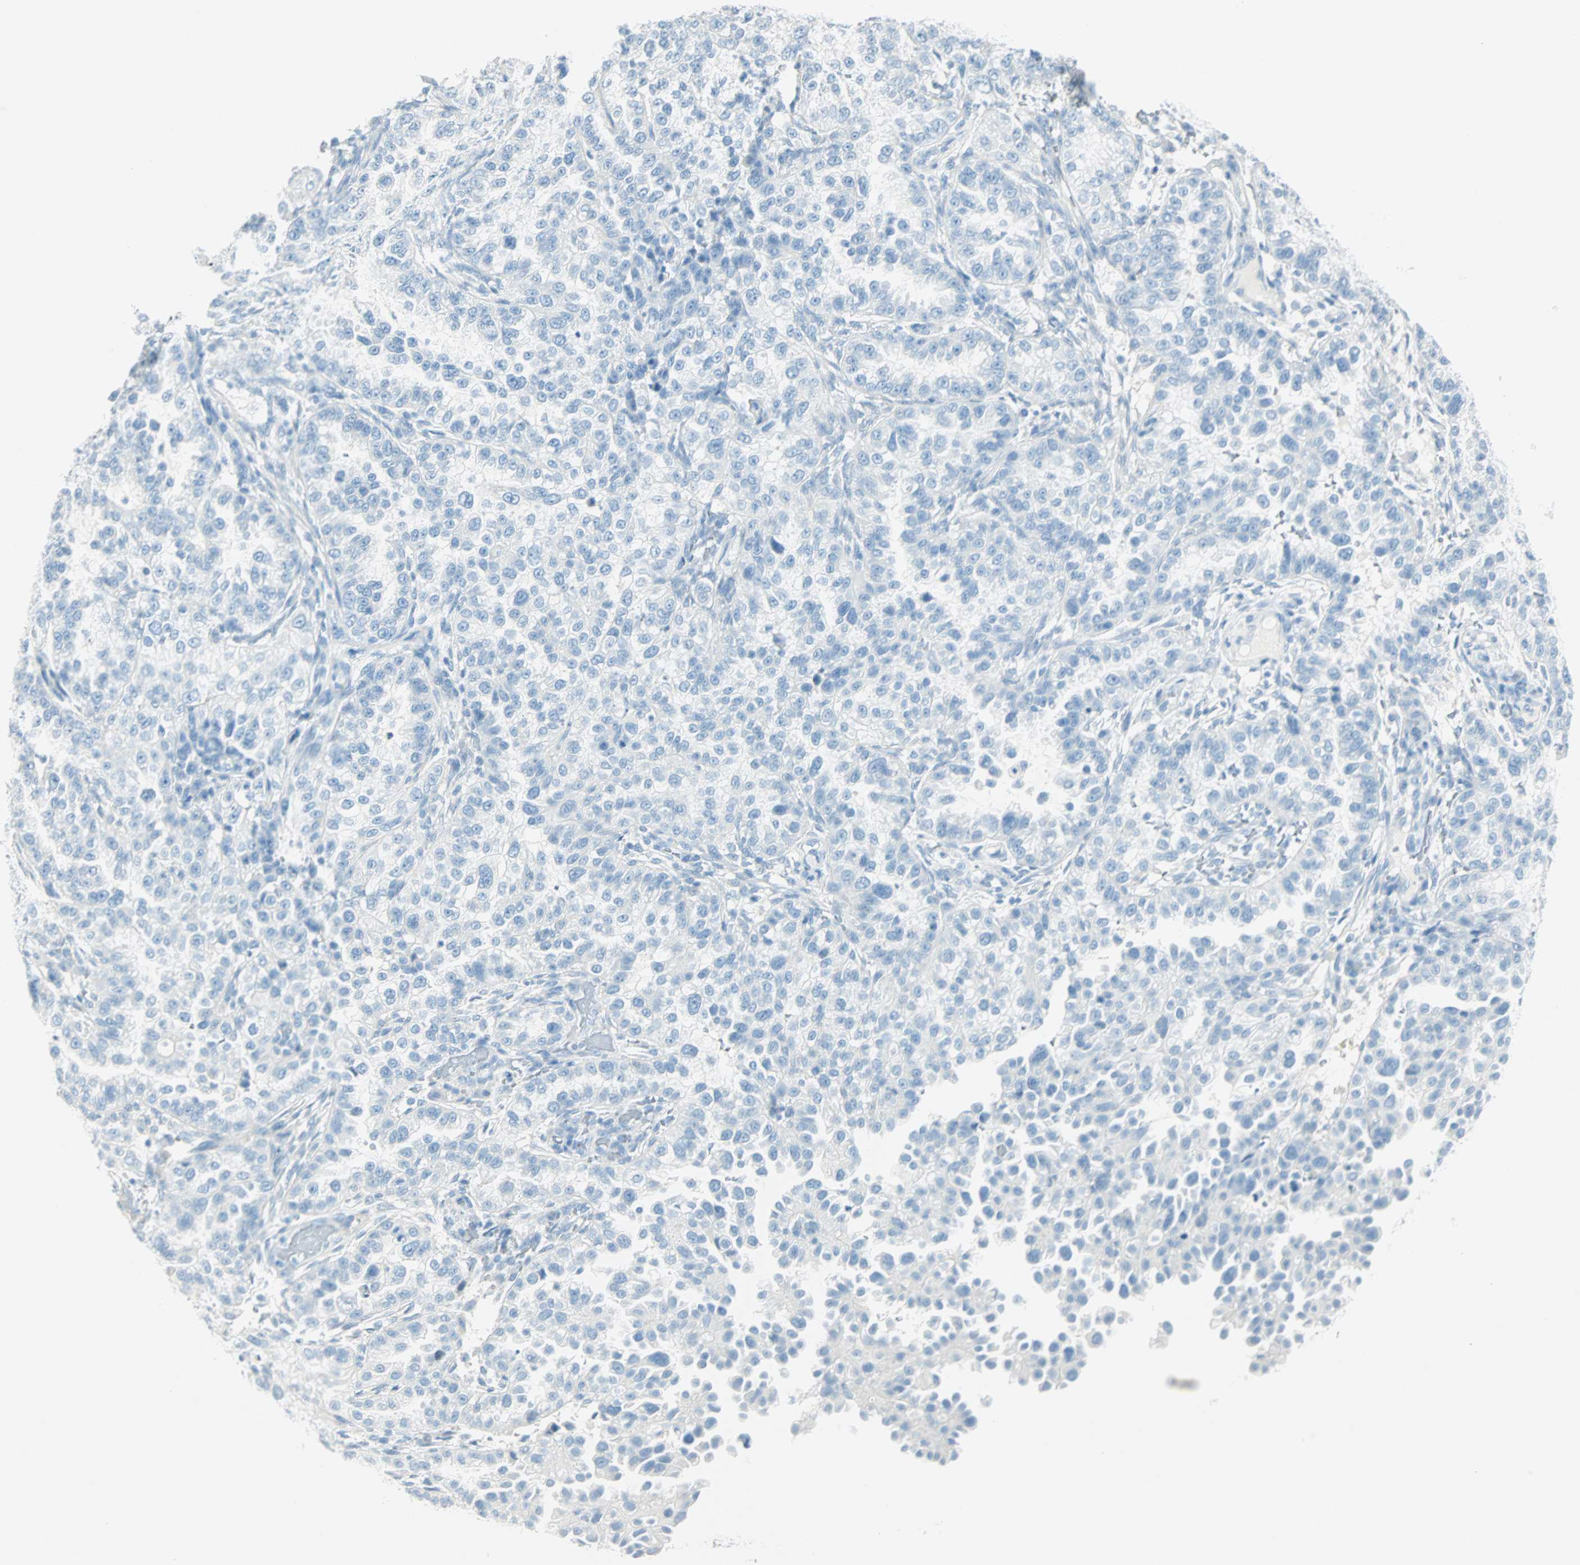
{"staining": {"intensity": "negative", "quantity": "none", "location": "none"}, "tissue": "endometrial cancer", "cell_type": "Tumor cells", "image_type": "cancer", "snomed": [{"axis": "morphology", "description": "Adenocarcinoma, NOS"}, {"axis": "topography", "description": "Endometrium"}], "caption": "Protein analysis of endometrial adenocarcinoma displays no significant staining in tumor cells. The staining is performed using DAB (3,3'-diaminobenzidine) brown chromogen with nuclei counter-stained in using hematoxylin.", "gene": "NES", "patient": {"sex": "female", "age": 85}}